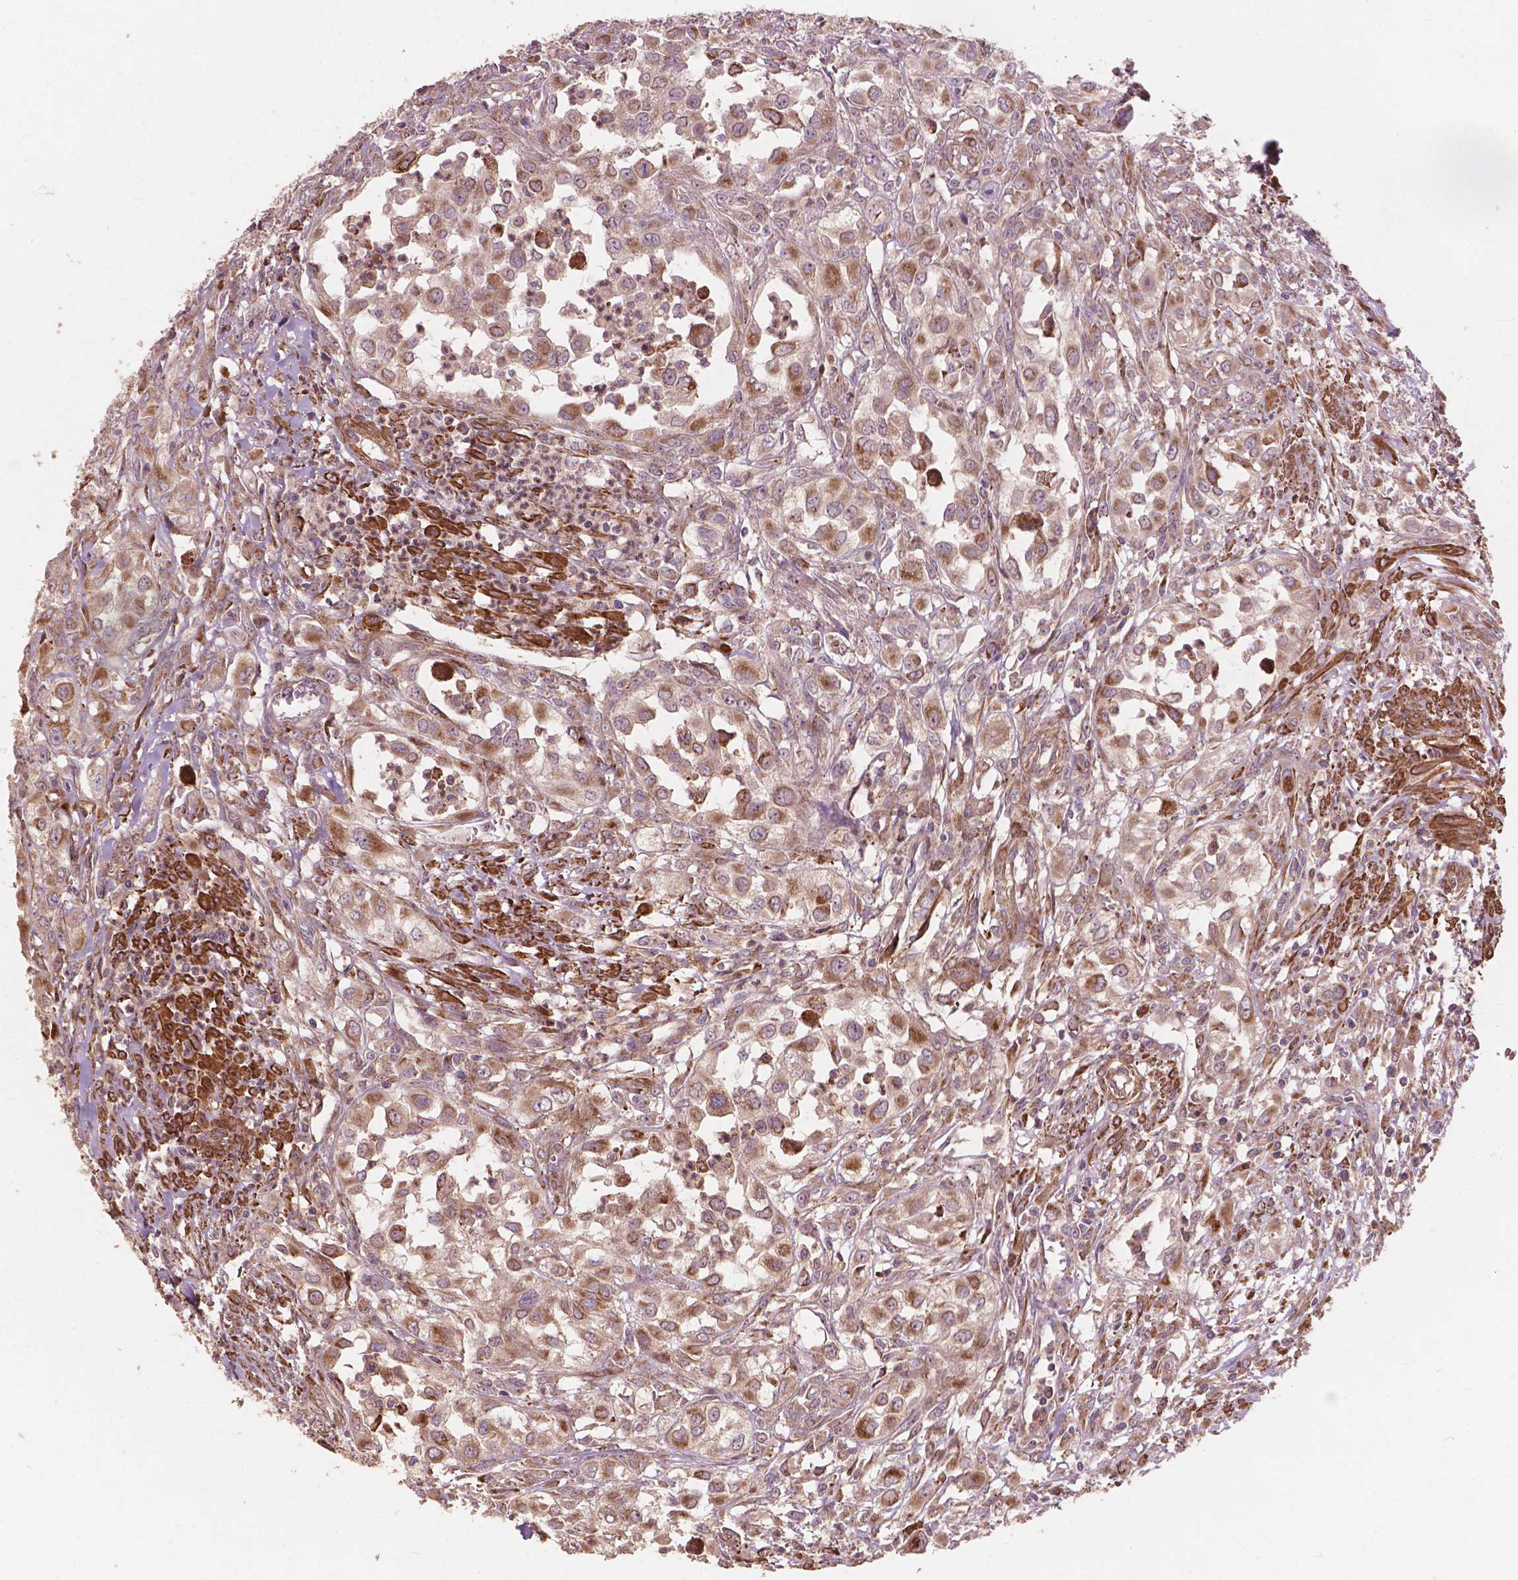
{"staining": {"intensity": "moderate", "quantity": "25%-75%", "location": "cytoplasmic/membranous"}, "tissue": "urothelial cancer", "cell_type": "Tumor cells", "image_type": "cancer", "snomed": [{"axis": "morphology", "description": "Urothelial carcinoma, High grade"}, {"axis": "topography", "description": "Urinary bladder"}], "caption": "High-power microscopy captured an IHC histopathology image of urothelial cancer, revealing moderate cytoplasmic/membranous staining in about 25%-75% of tumor cells.", "gene": "FNIP1", "patient": {"sex": "male", "age": 67}}